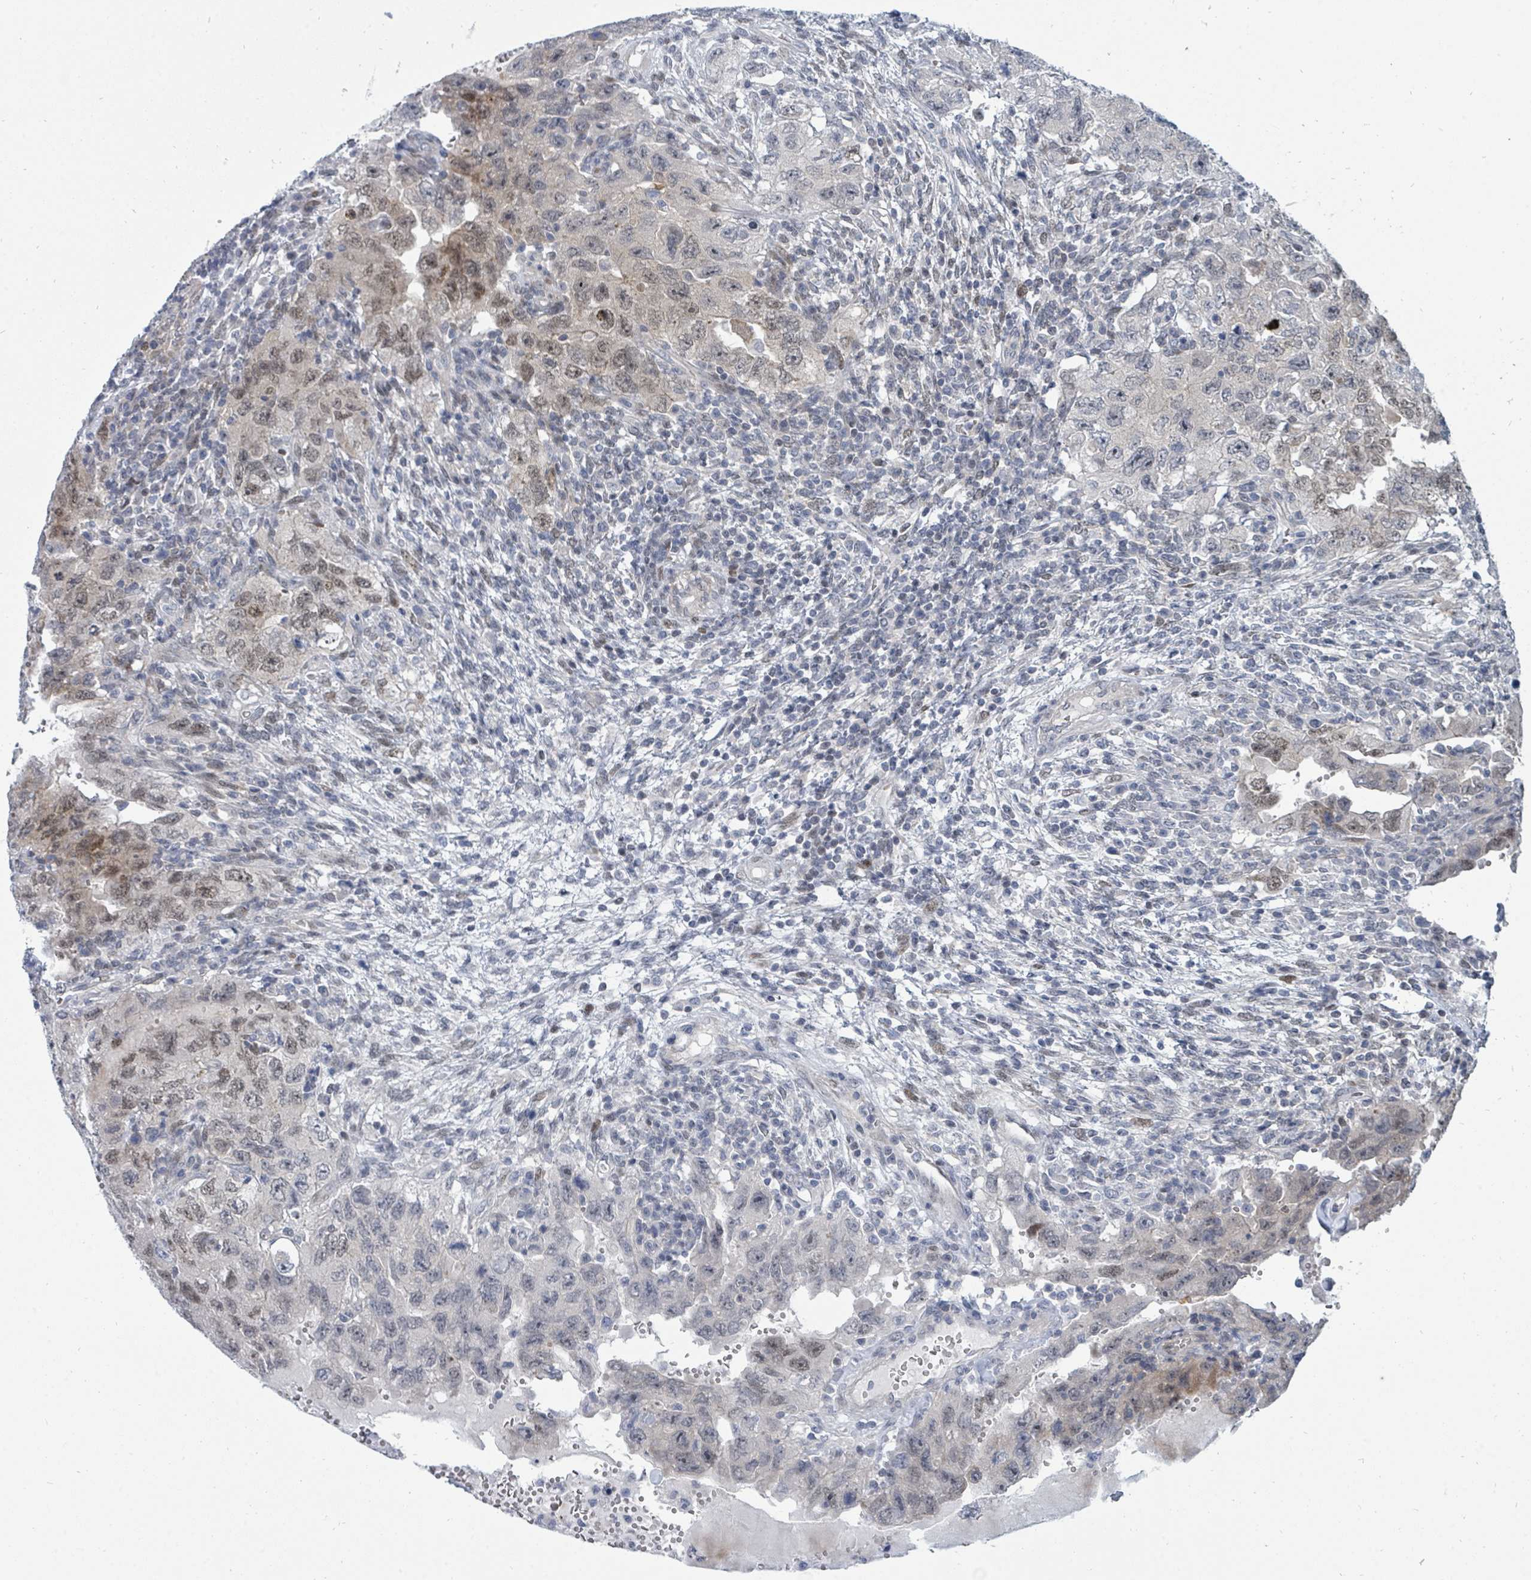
{"staining": {"intensity": "moderate", "quantity": "<25%", "location": "nuclear"}, "tissue": "testis cancer", "cell_type": "Tumor cells", "image_type": "cancer", "snomed": [{"axis": "morphology", "description": "Carcinoma, Embryonal, NOS"}, {"axis": "topography", "description": "Testis"}], "caption": "This is an image of immunohistochemistry staining of testis cancer (embryonal carcinoma), which shows moderate positivity in the nuclear of tumor cells.", "gene": "SUMO4", "patient": {"sex": "male", "age": 26}}